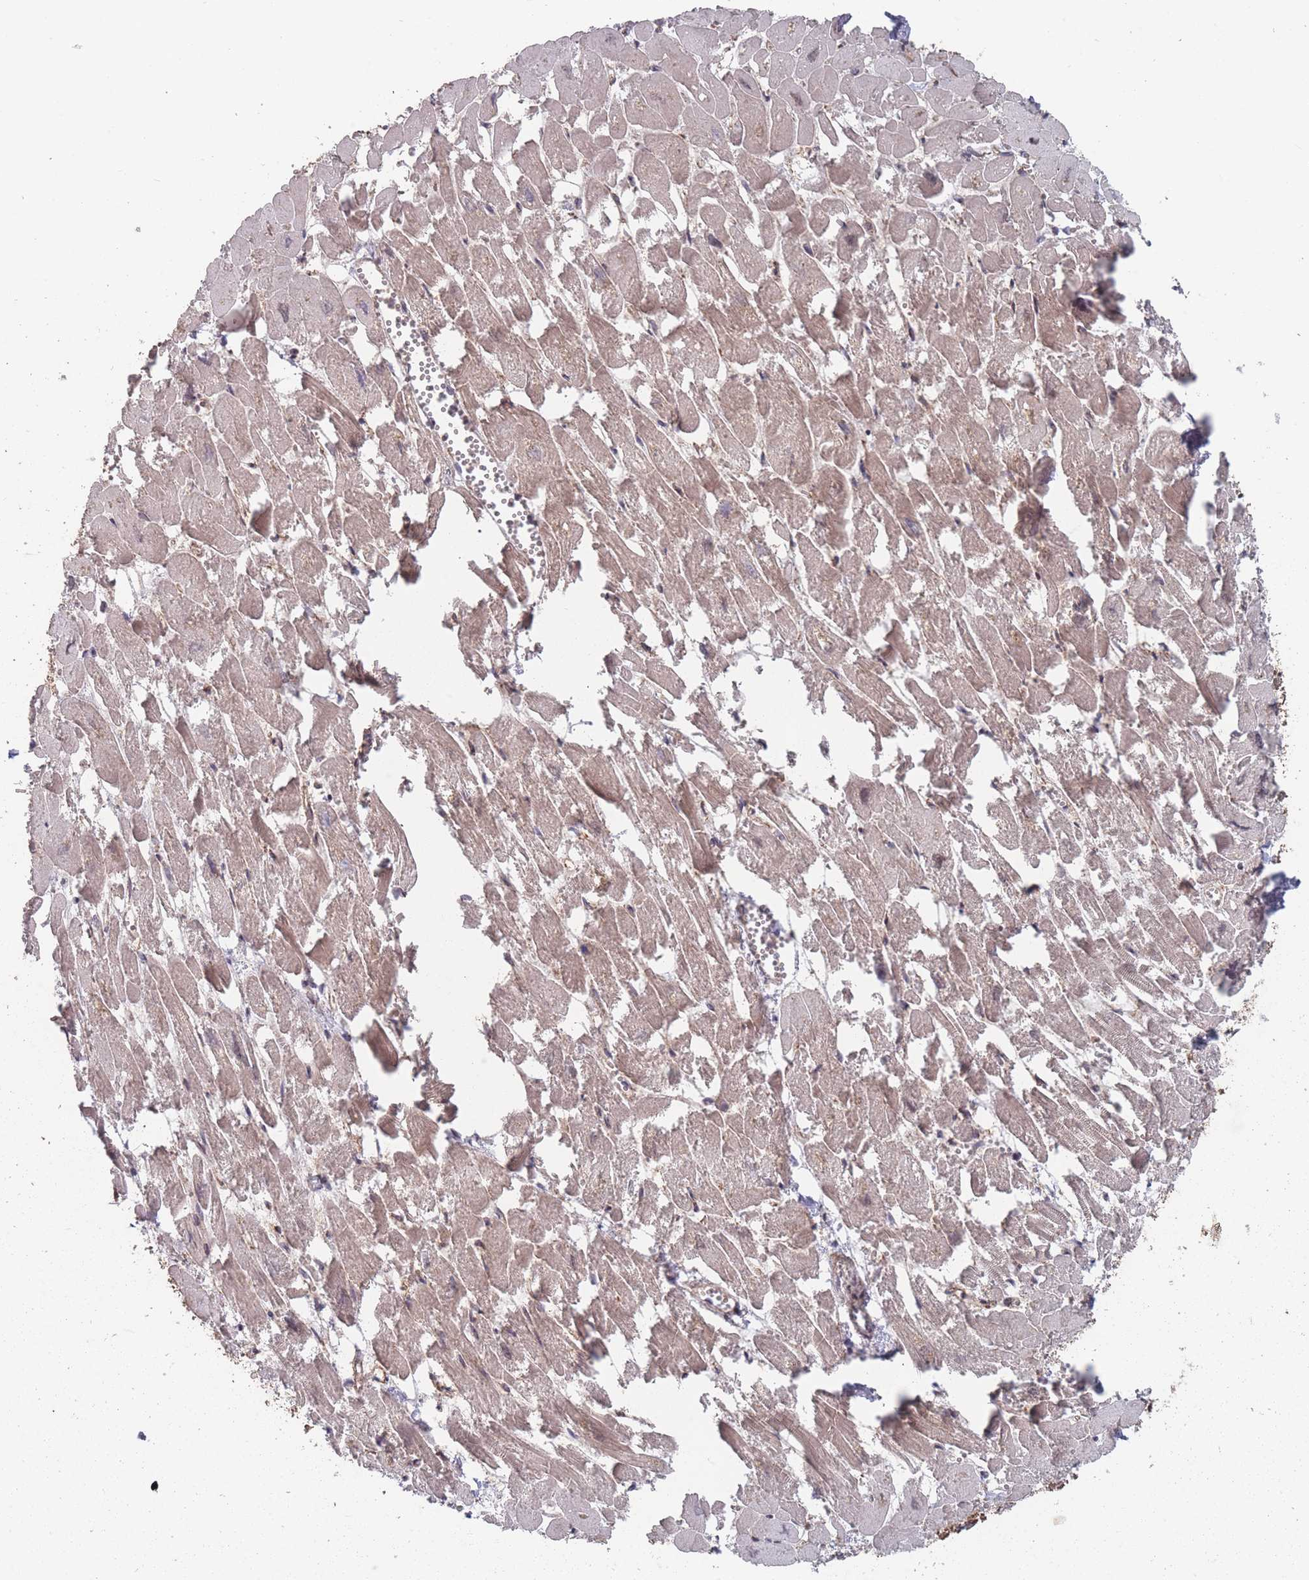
{"staining": {"intensity": "weak", "quantity": ">75%", "location": "cytoplasmic/membranous"}, "tissue": "heart muscle", "cell_type": "Cardiomyocytes", "image_type": "normal", "snomed": [{"axis": "morphology", "description": "Normal tissue, NOS"}, {"axis": "topography", "description": "Heart"}], "caption": "Protein expression analysis of benign heart muscle reveals weak cytoplasmic/membranous staining in approximately >75% of cardiomyocytes.", "gene": "CNTRL", "patient": {"sex": "male", "age": 54}}